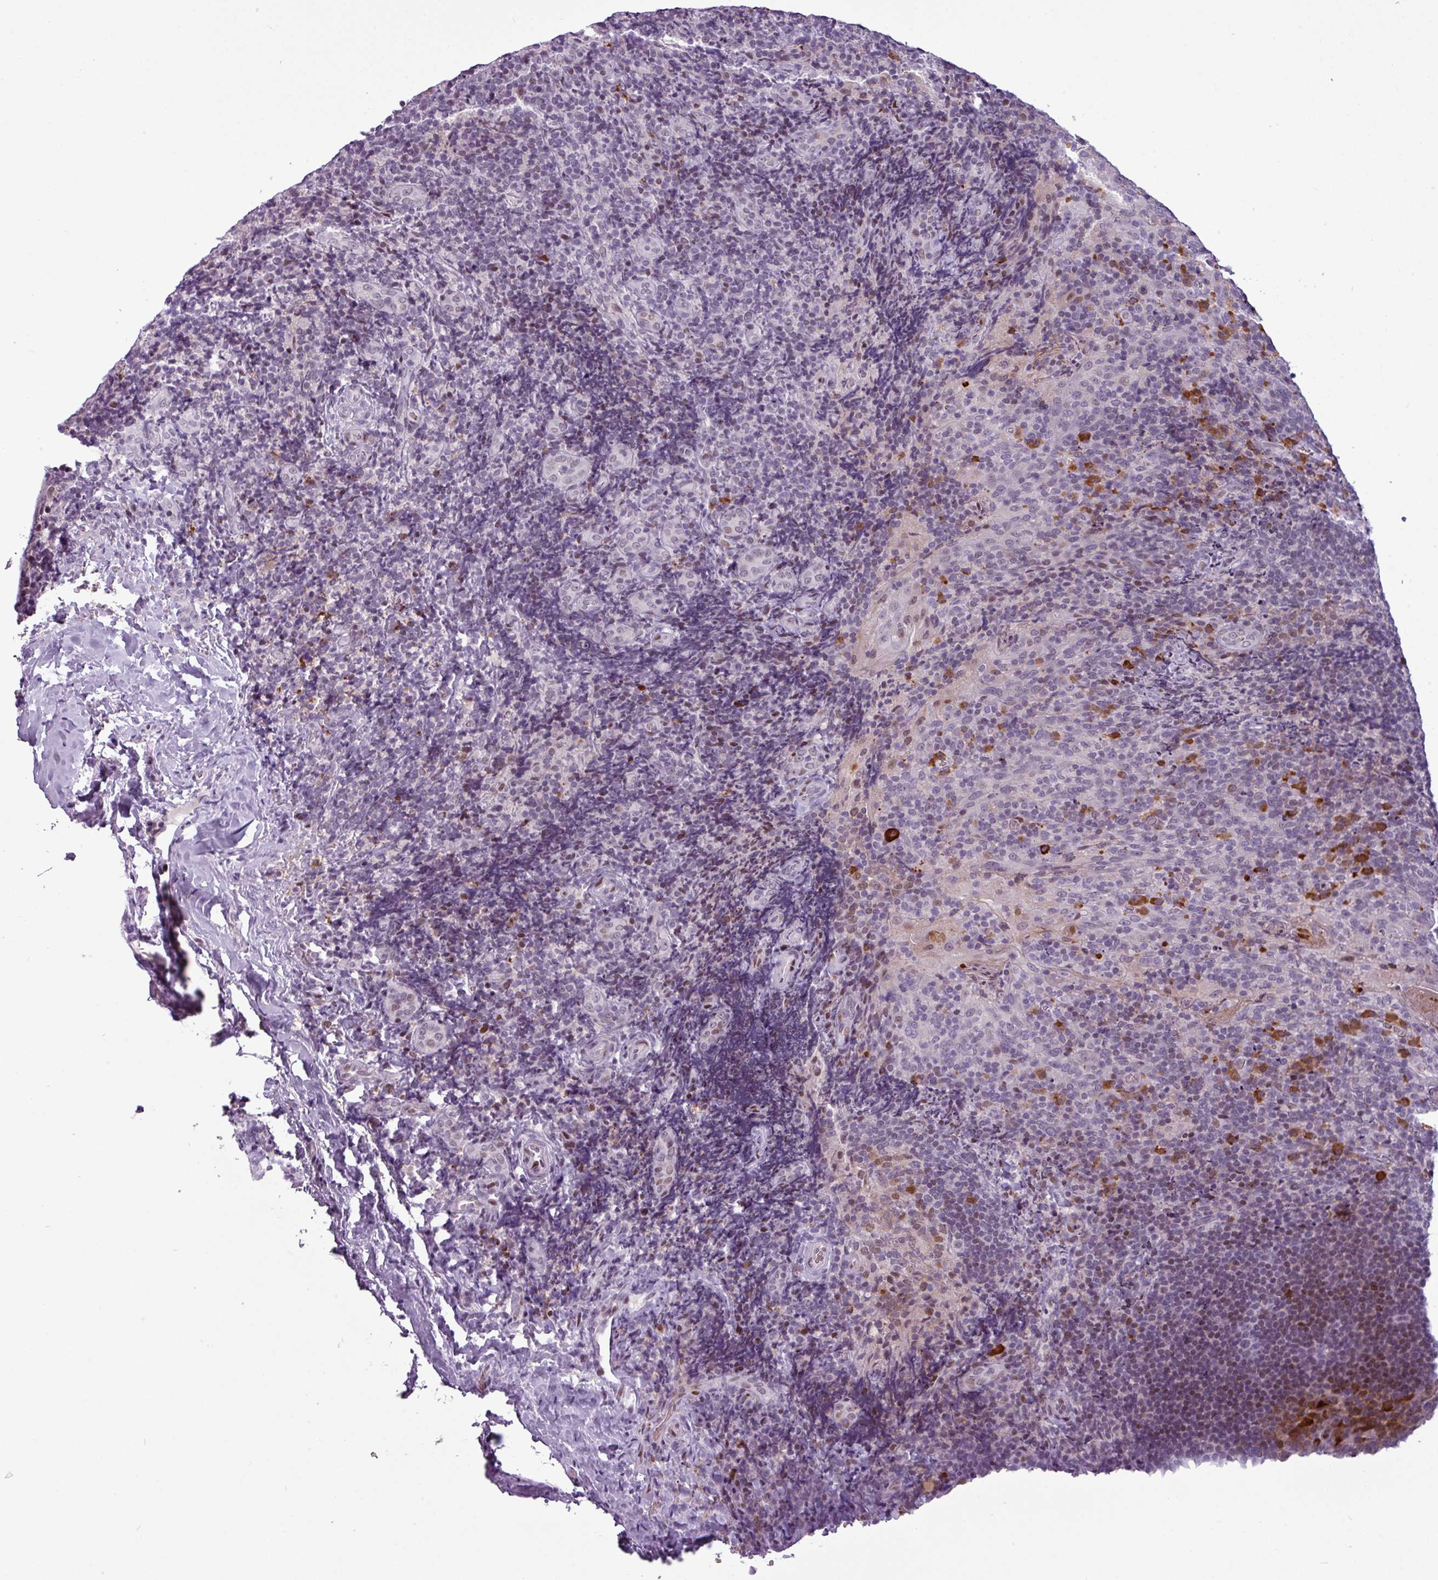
{"staining": {"intensity": "strong", "quantity": "<25%", "location": "nuclear"}, "tissue": "tonsil", "cell_type": "Germinal center cells", "image_type": "normal", "snomed": [{"axis": "morphology", "description": "Normal tissue, NOS"}, {"axis": "topography", "description": "Tonsil"}], "caption": "Immunohistochemical staining of benign human tonsil demonstrates strong nuclear protein staining in approximately <25% of germinal center cells.", "gene": "SLC66A2", "patient": {"sex": "male", "age": 17}}